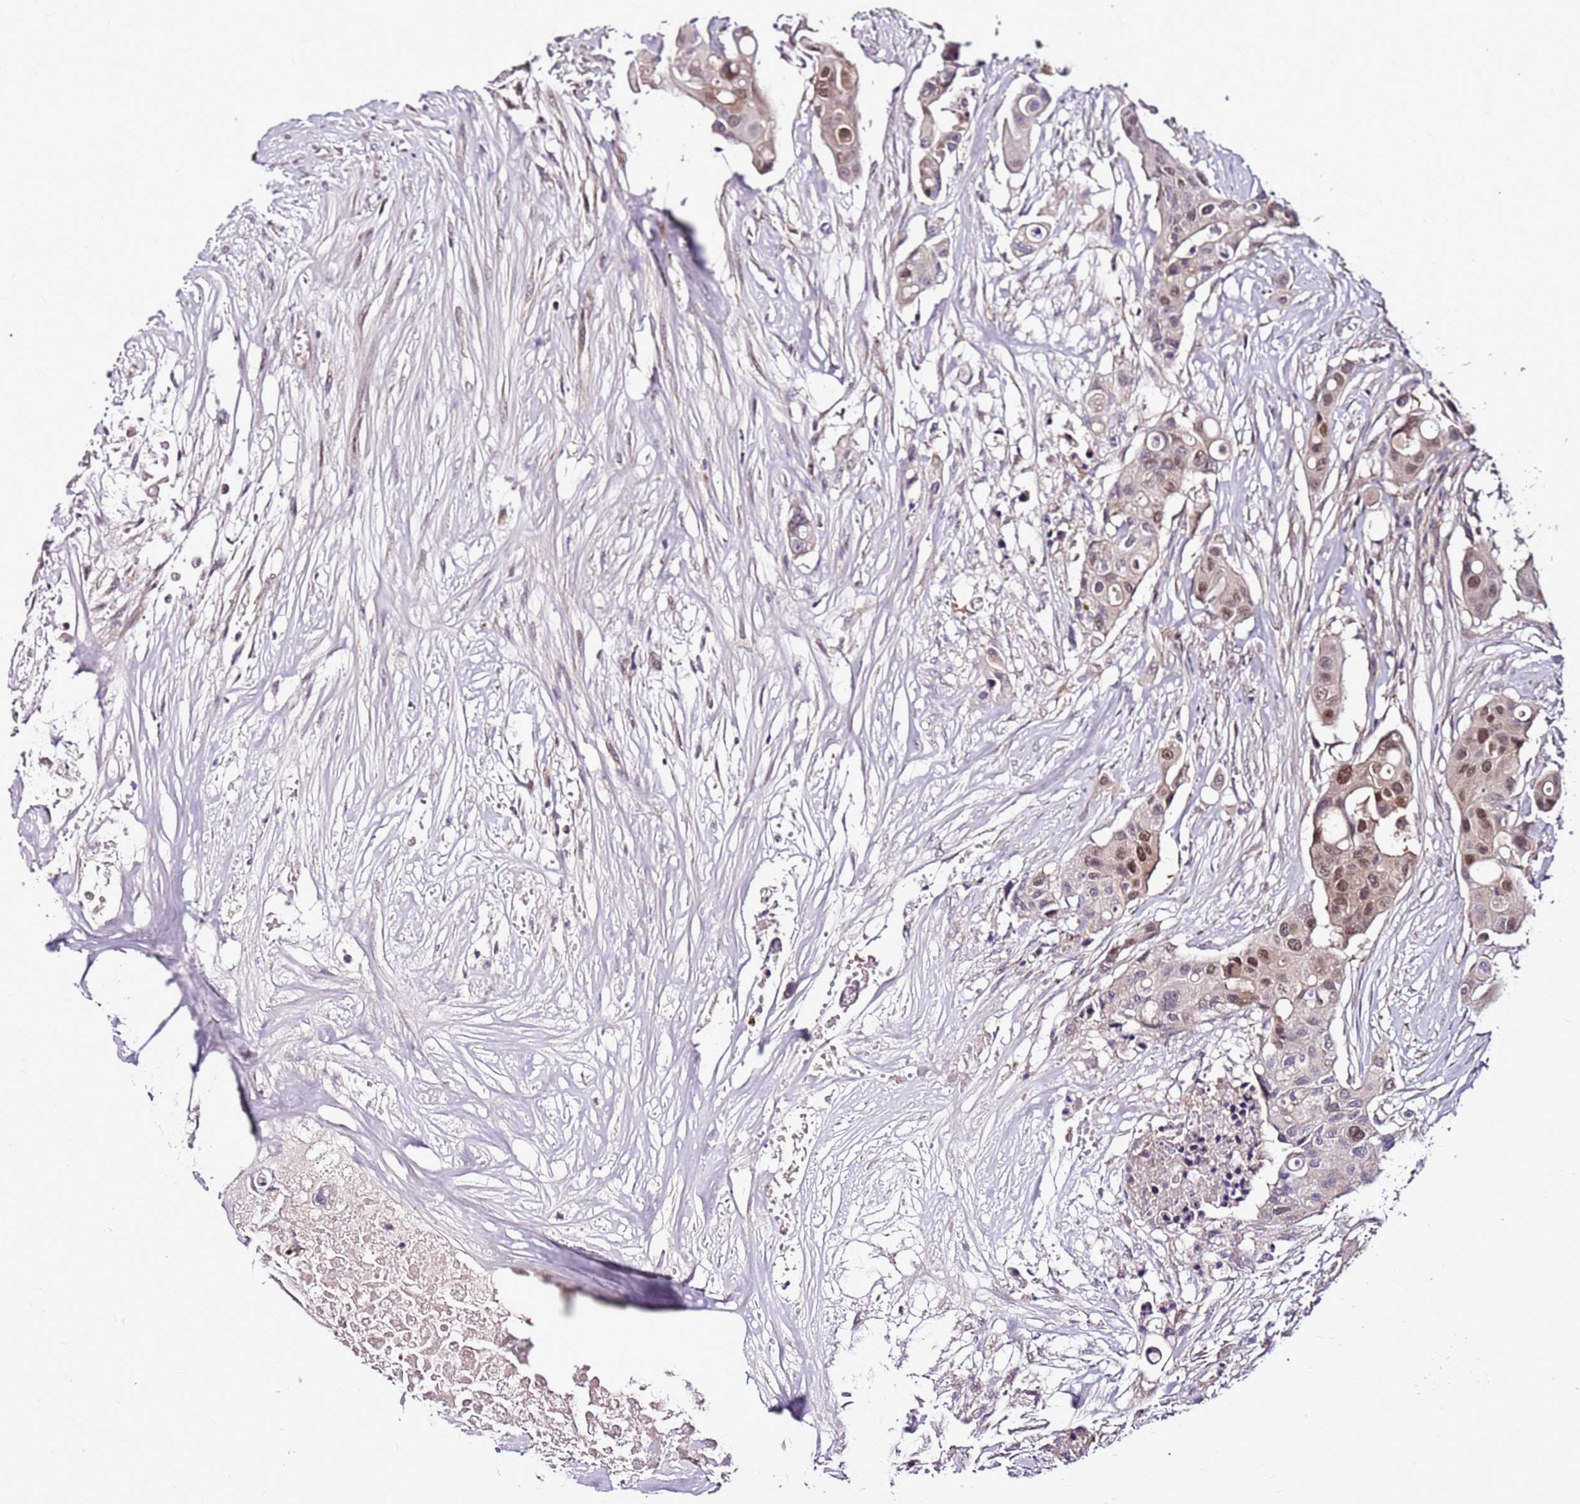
{"staining": {"intensity": "moderate", "quantity": "25%-75%", "location": "nuclear"}, "tissue": "colorectal cancer", "cell_type": "Tumor cells", "image_type": "cancer", "snomed": [{"axis": "morphology", "description": "Adenocarcinoma, NOS"}, {"axis": "topography", "description": "Colon"}], "caption": "Colorectal adenocarcinoma stained for a protein shows moderate nuclear positivity in tumor cells. (brown staining indicates protein expression, while blue staining denotes nuclei).", "gene": "POLE3", "patient": {"sex": "male", "age": 77}}